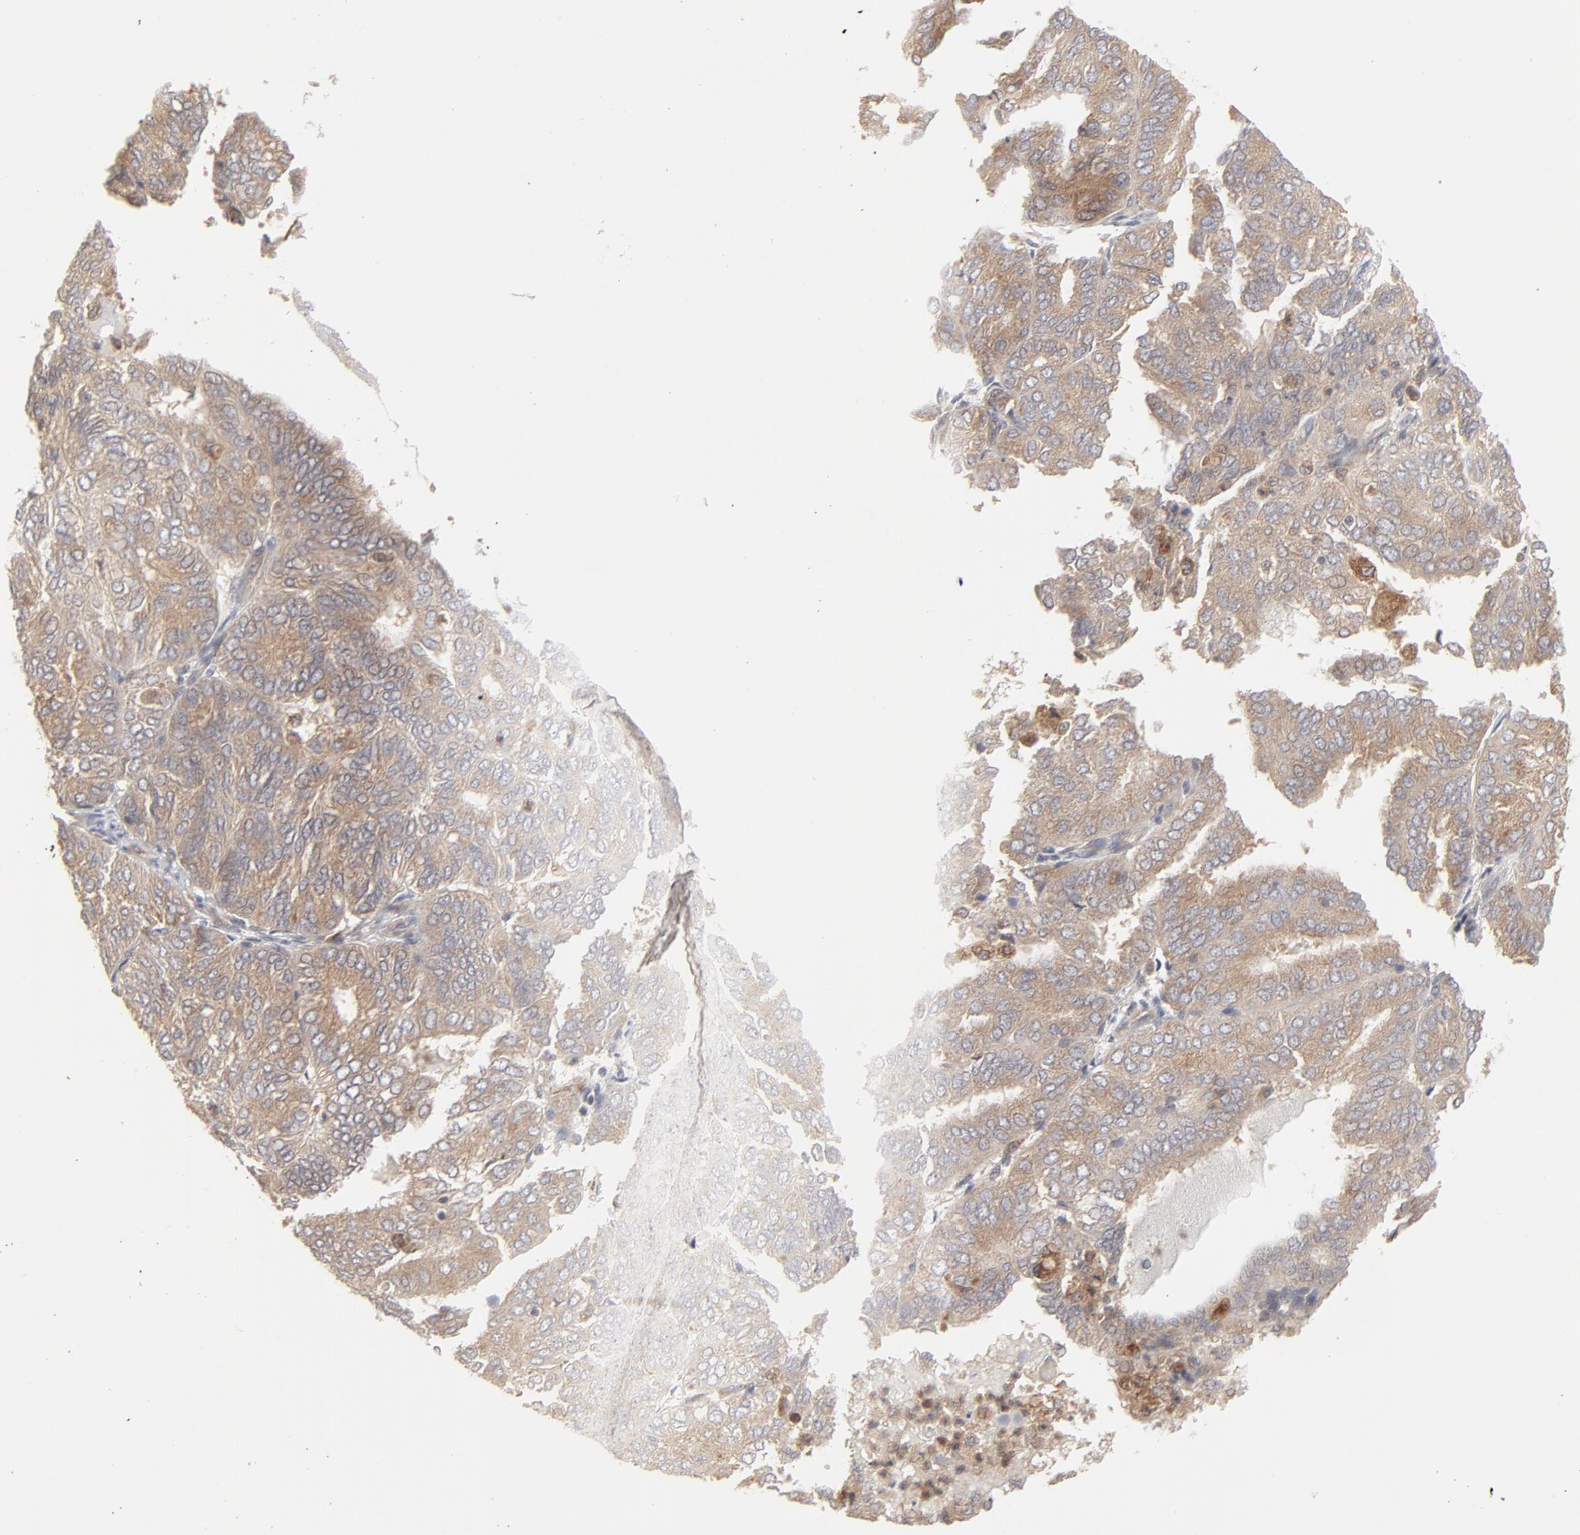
{"staining": {"intensity": "moderate", "quantity": ">75%", "location": "cytoplasmic/membranous"}, "tissue": "endometrial cancer", "cell_type": "Tumor cells", "image_type": "cancer", "snomed": [{"axis": "morphology", "description": "Adenocarcinoma, NOS"}, {"axis": "topography", "description": "Endometrium"}], "caption": "About >75% of tumor cells in endometrial adenocarcinoma demonstrate moderate cytoplasmic/membranous protein expression as visualized by brown immunohistochemical staining.", "gene": "RAB5C", "patient": {"sex": "female", "age": 59}}